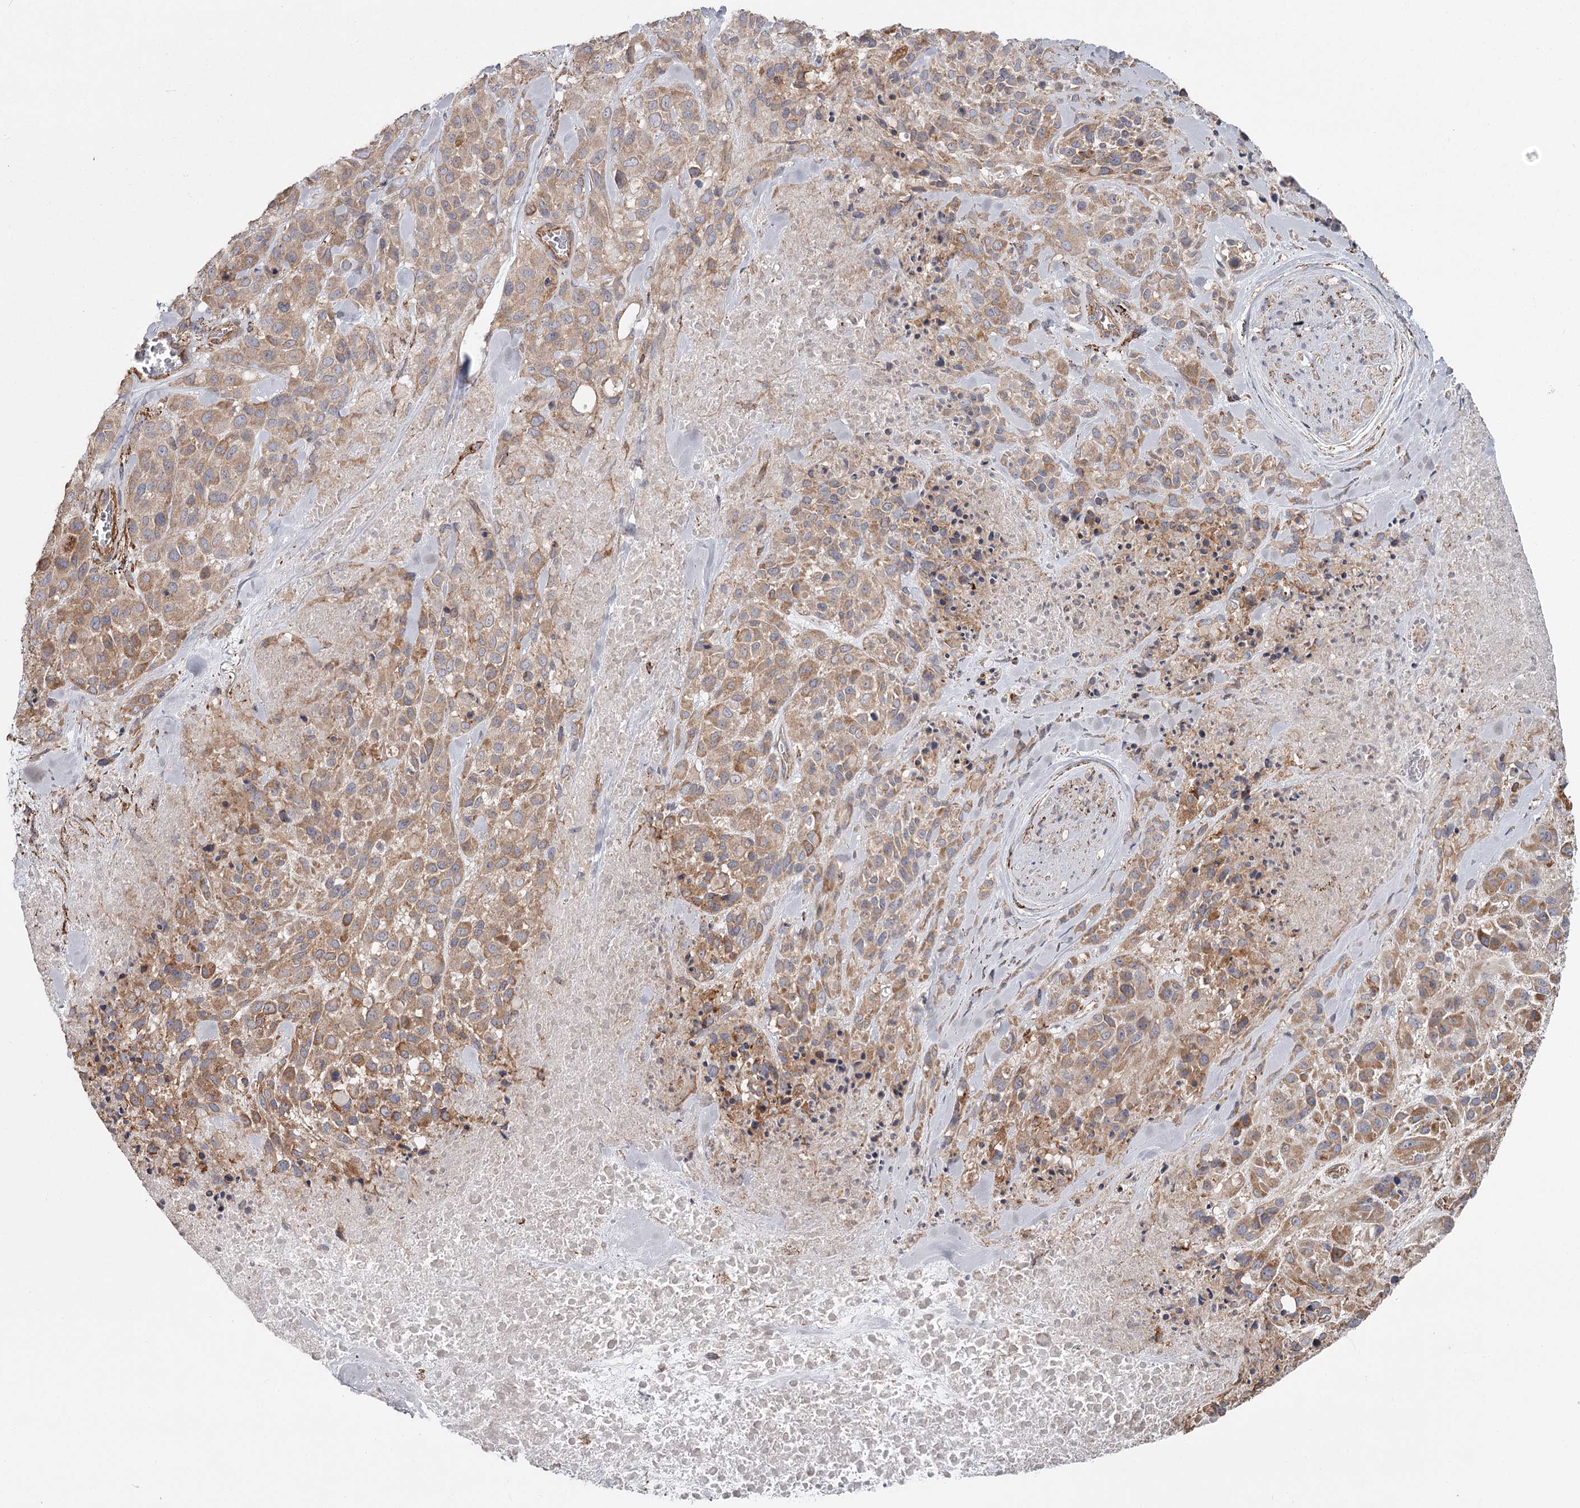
{"staining": {"intensity": "weak", "quantity": ">75%", "location": "cytoplasmic/membranous"}, "tissue": "melanoma", "cell_type": "Tumor cells", "image_type": "cancer", "snomed": [{"axis": "morphology", "description": "Malignant melanoma, Metastatic site"}, {"axis": "topography", "description": "Skin"}], "caption": "Immunohistochemistry micrograph of human melanoma stained for a protein (brown), which shows low levels of weak cytoplasmic/membranous positivity in about >75% of tumor cells.", "gene": "DHRS9", "patient": {"sex": "female", "age": 81}}